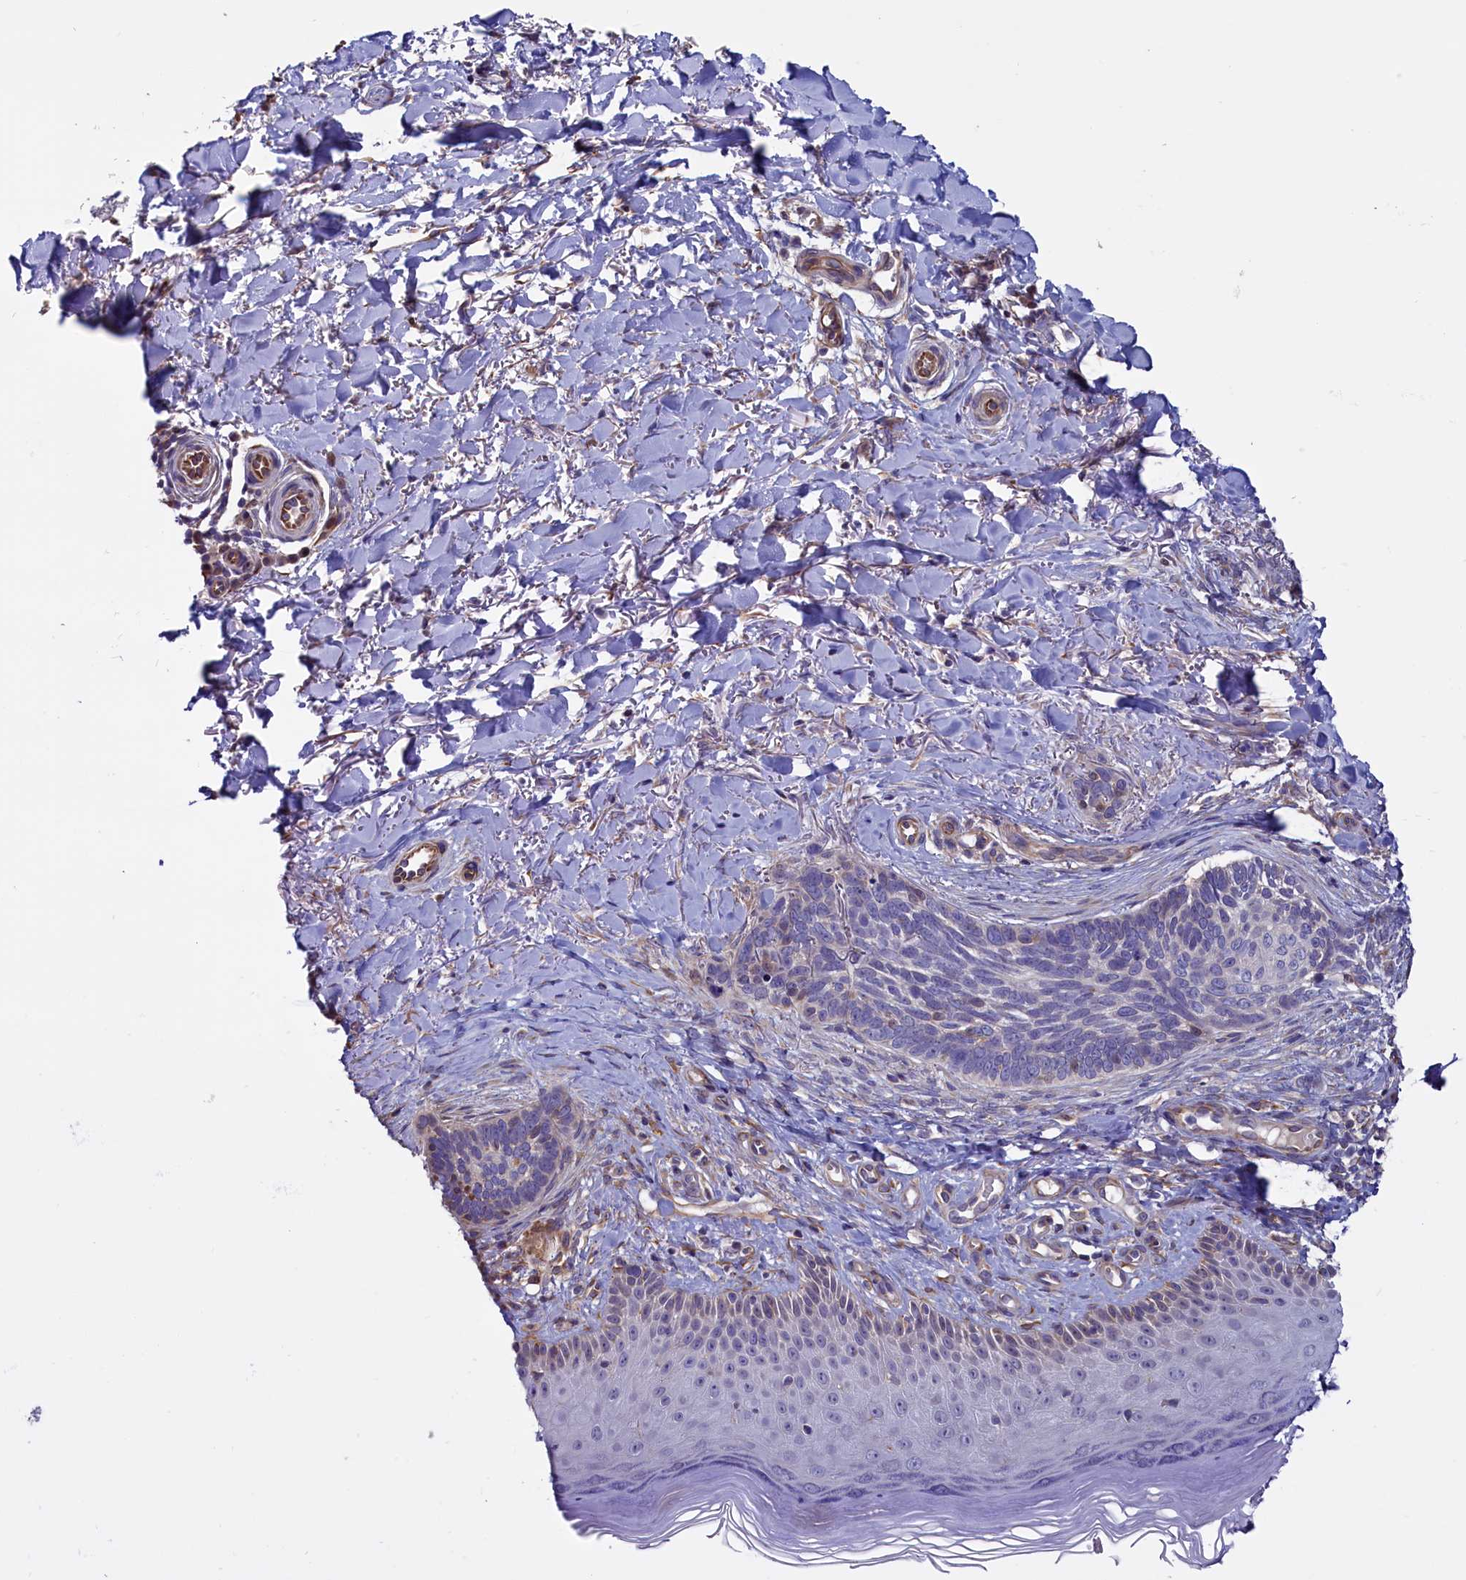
{"staining": {"intensity": "negative", "quantity": "none", "location": "none"}, "tissue": "skin cancer", "cell_type": "Tumor cells", "image_type": "cancer", "snomed": [{"axis": "morphology", "description": "Normal tissue, NOS"}, {"axis": "morphology", "description": "Basal cell carcinoma"}, {"axis": "topography", "description": "Skin"}], "caption": "An immunohistochemistry (IHC) histopathology image of basal cell carcinoma (skin) is shown. There is no staining in tumor cells of basal cell carcinoma (skin).", "gene": "PDILT", "patient": {"sex": "female", "age": 67}}